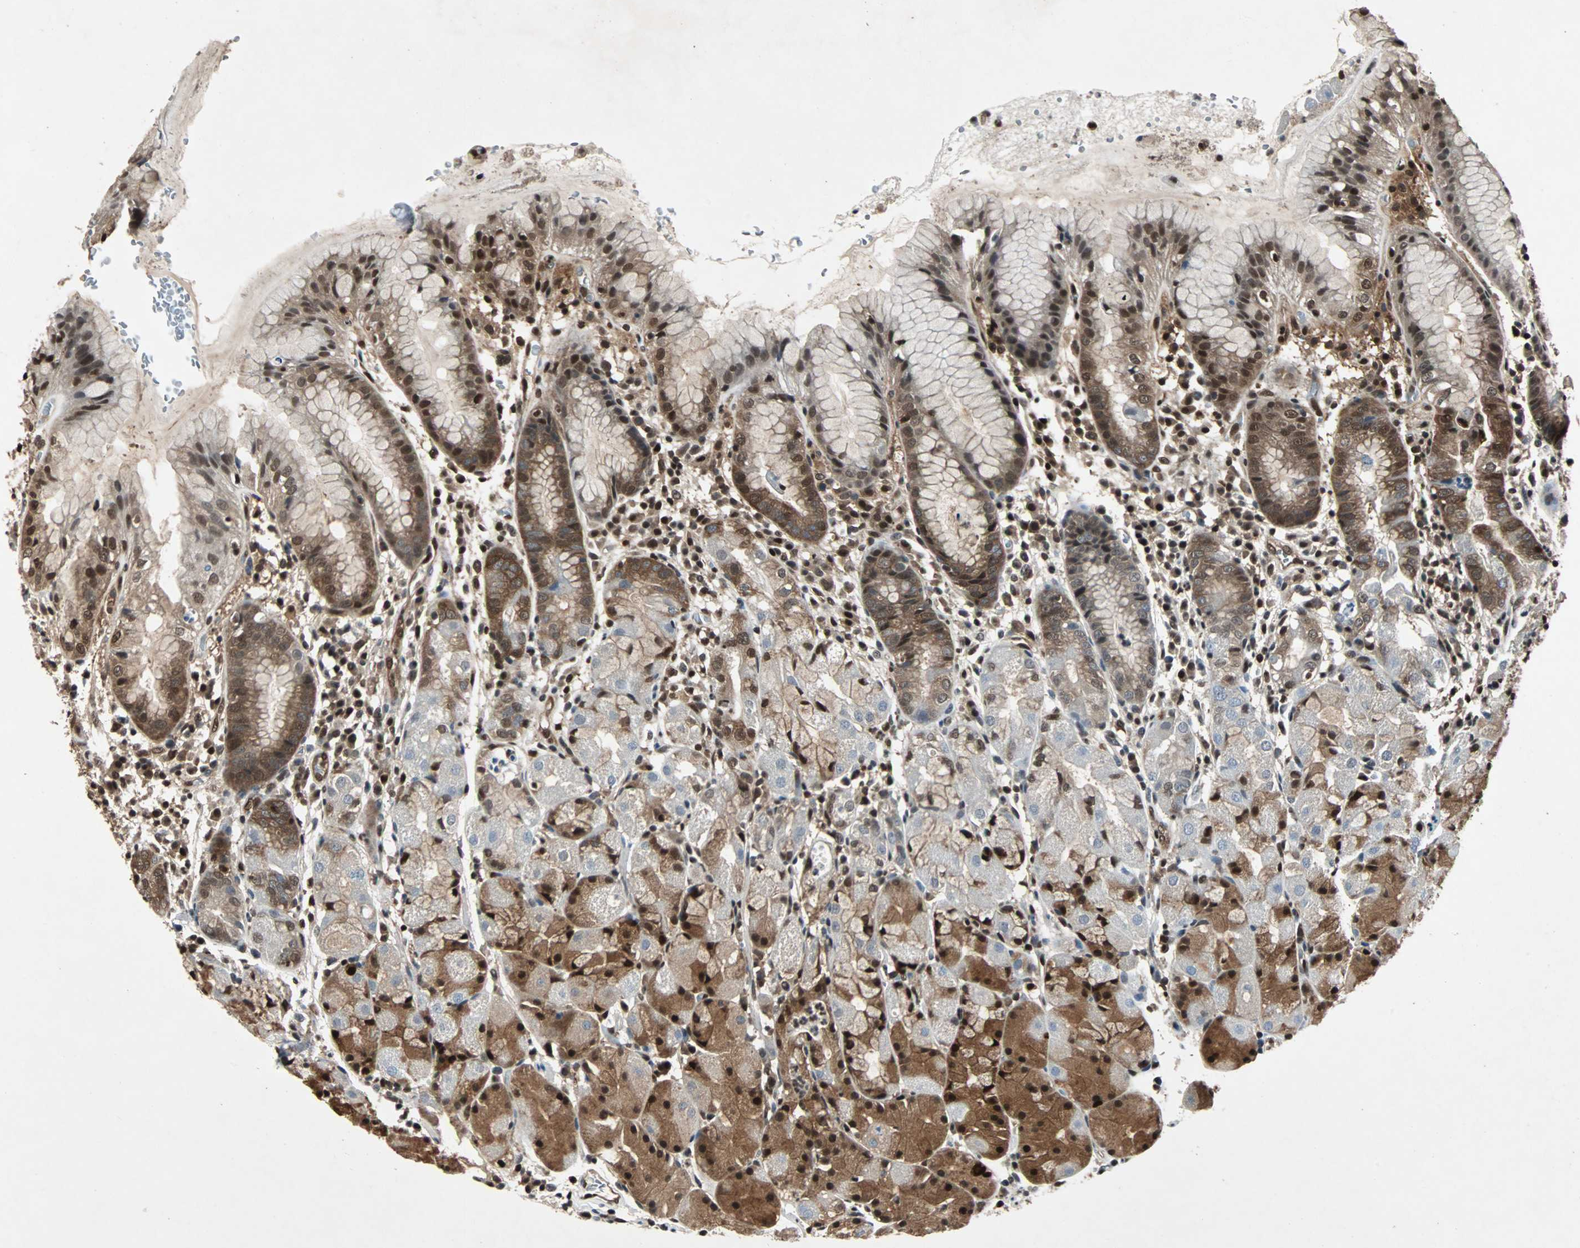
{"staining": {"intensity": "strong", "quantity": "25%-75%", "location": "cytoplasmic/membranous,nuclear"}, "tissue": "stomach", "cell_type": "Glandular cells", "image_type": "normal", "snomed": [{"axis": "morphology", "description": "Normal tissue, NOS"}, {"axis": "topography", "description": "Stomach"}, {"axis": "topography", "description": "Stomach, lower"}], "caption": "Immunohistochemistry staining of benign stomach, which reveals high levels of strong cytoplasmic/membranous,nuclear positivity in approximately 25%-75% of glandular cells indicating strong cytoplasmic/membranous,nuclear protein positivity. The staining was performed using DAB (3,3'-diaminobenzidine) (brown) for protein detection and nuclei were counterstained in hematoxylin (blue).", "gene": "ACLY", "patient": {"sex": "female", "age": 75}}